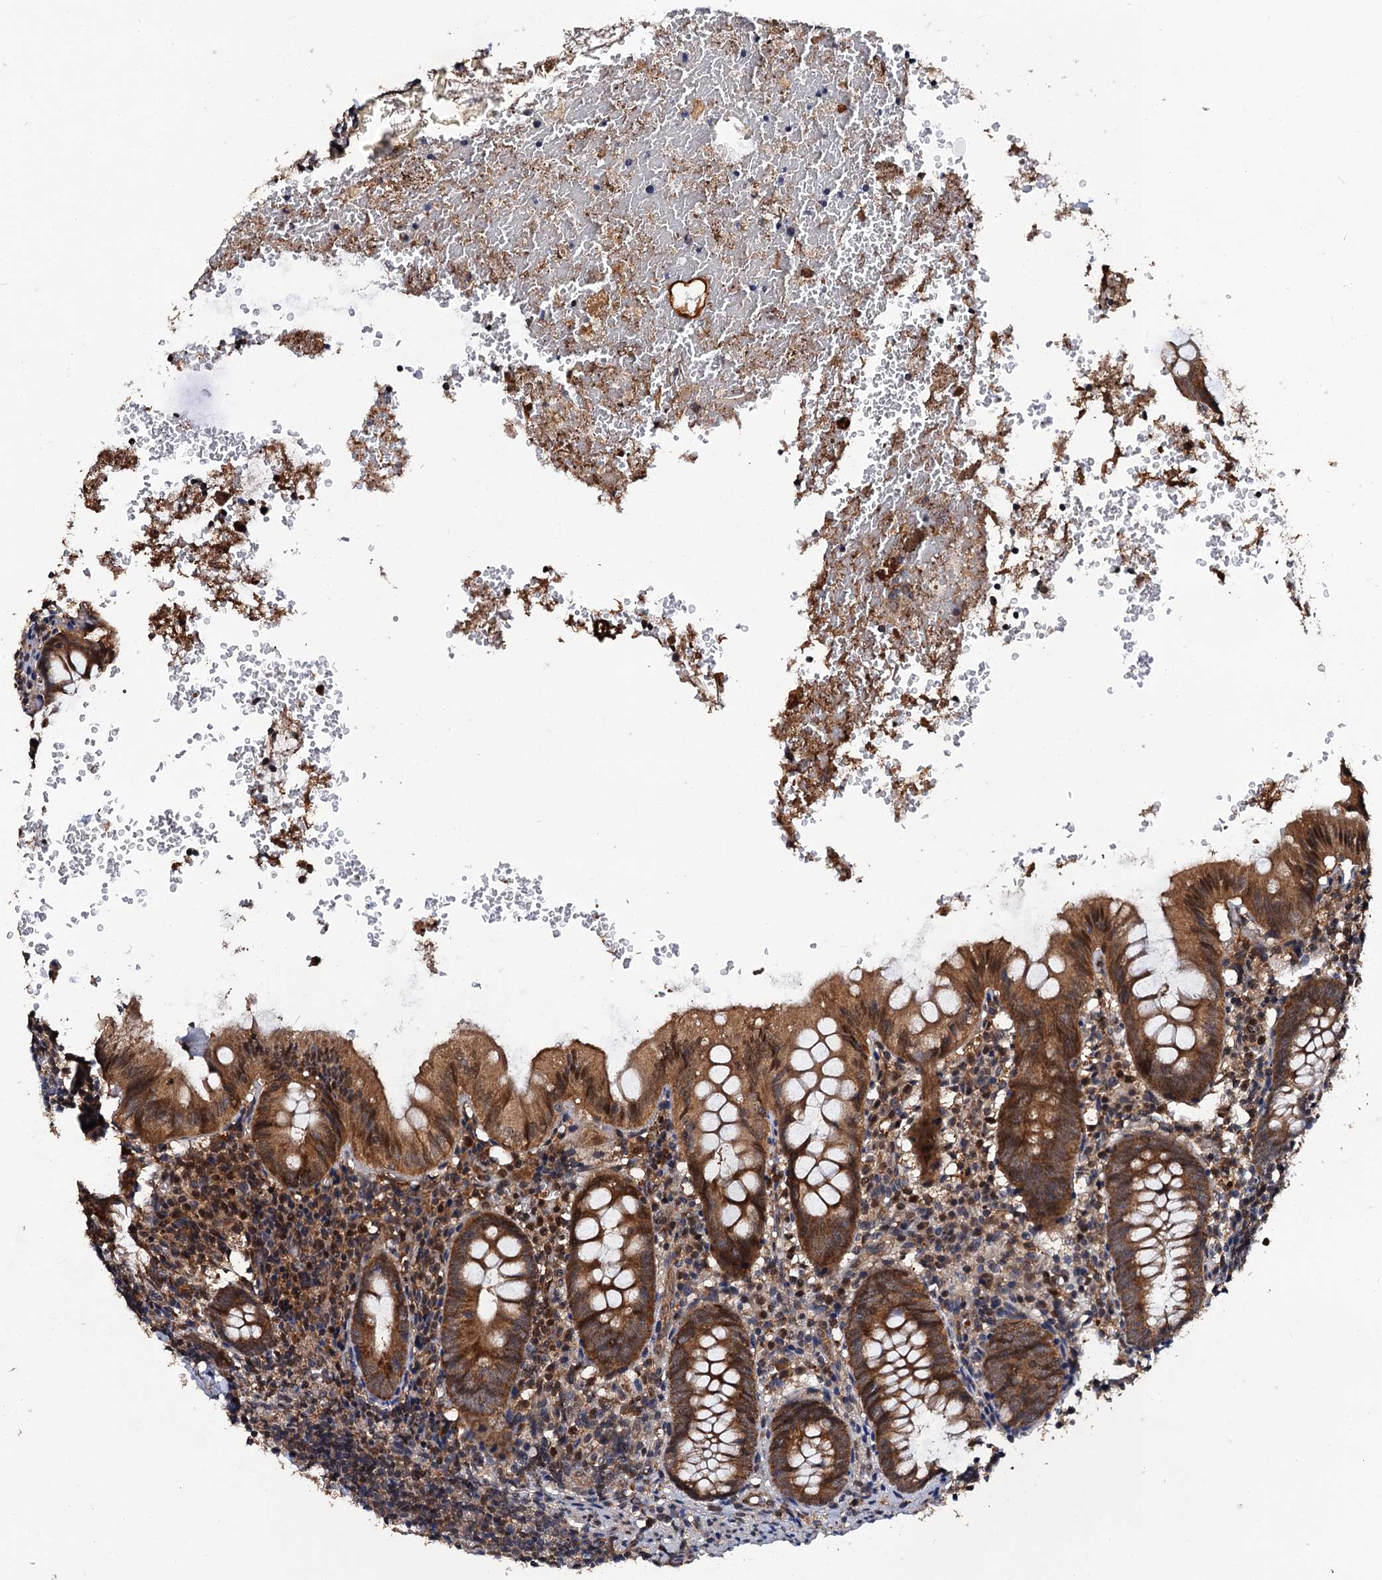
{"staining": {"intensity": "moderate", "quantity": ">75%", "location": "cytoplasmic/membranous"}, "tissue": "appendix", "cell_type": "Glandular cells", "image_type": "normal", "snomed": [{"axis": "morphology", "description": "Normal tissue, NOS"}, {"axis": "topography", "description": "Appendix"}], "caption": "Immunohistochemical staining of benign human appendix reveals medium levels of moderate cytoplasmic/membranous staining in approximately >75% of glandular cells. (Stains: DAB (3,3'-diaminobenzidine) in brown, nuclei in blue, Microscopy: brightfield microscopy at high magnification).", "gene": "MIER2", "patient": {"sex": "male", "age": 8}}